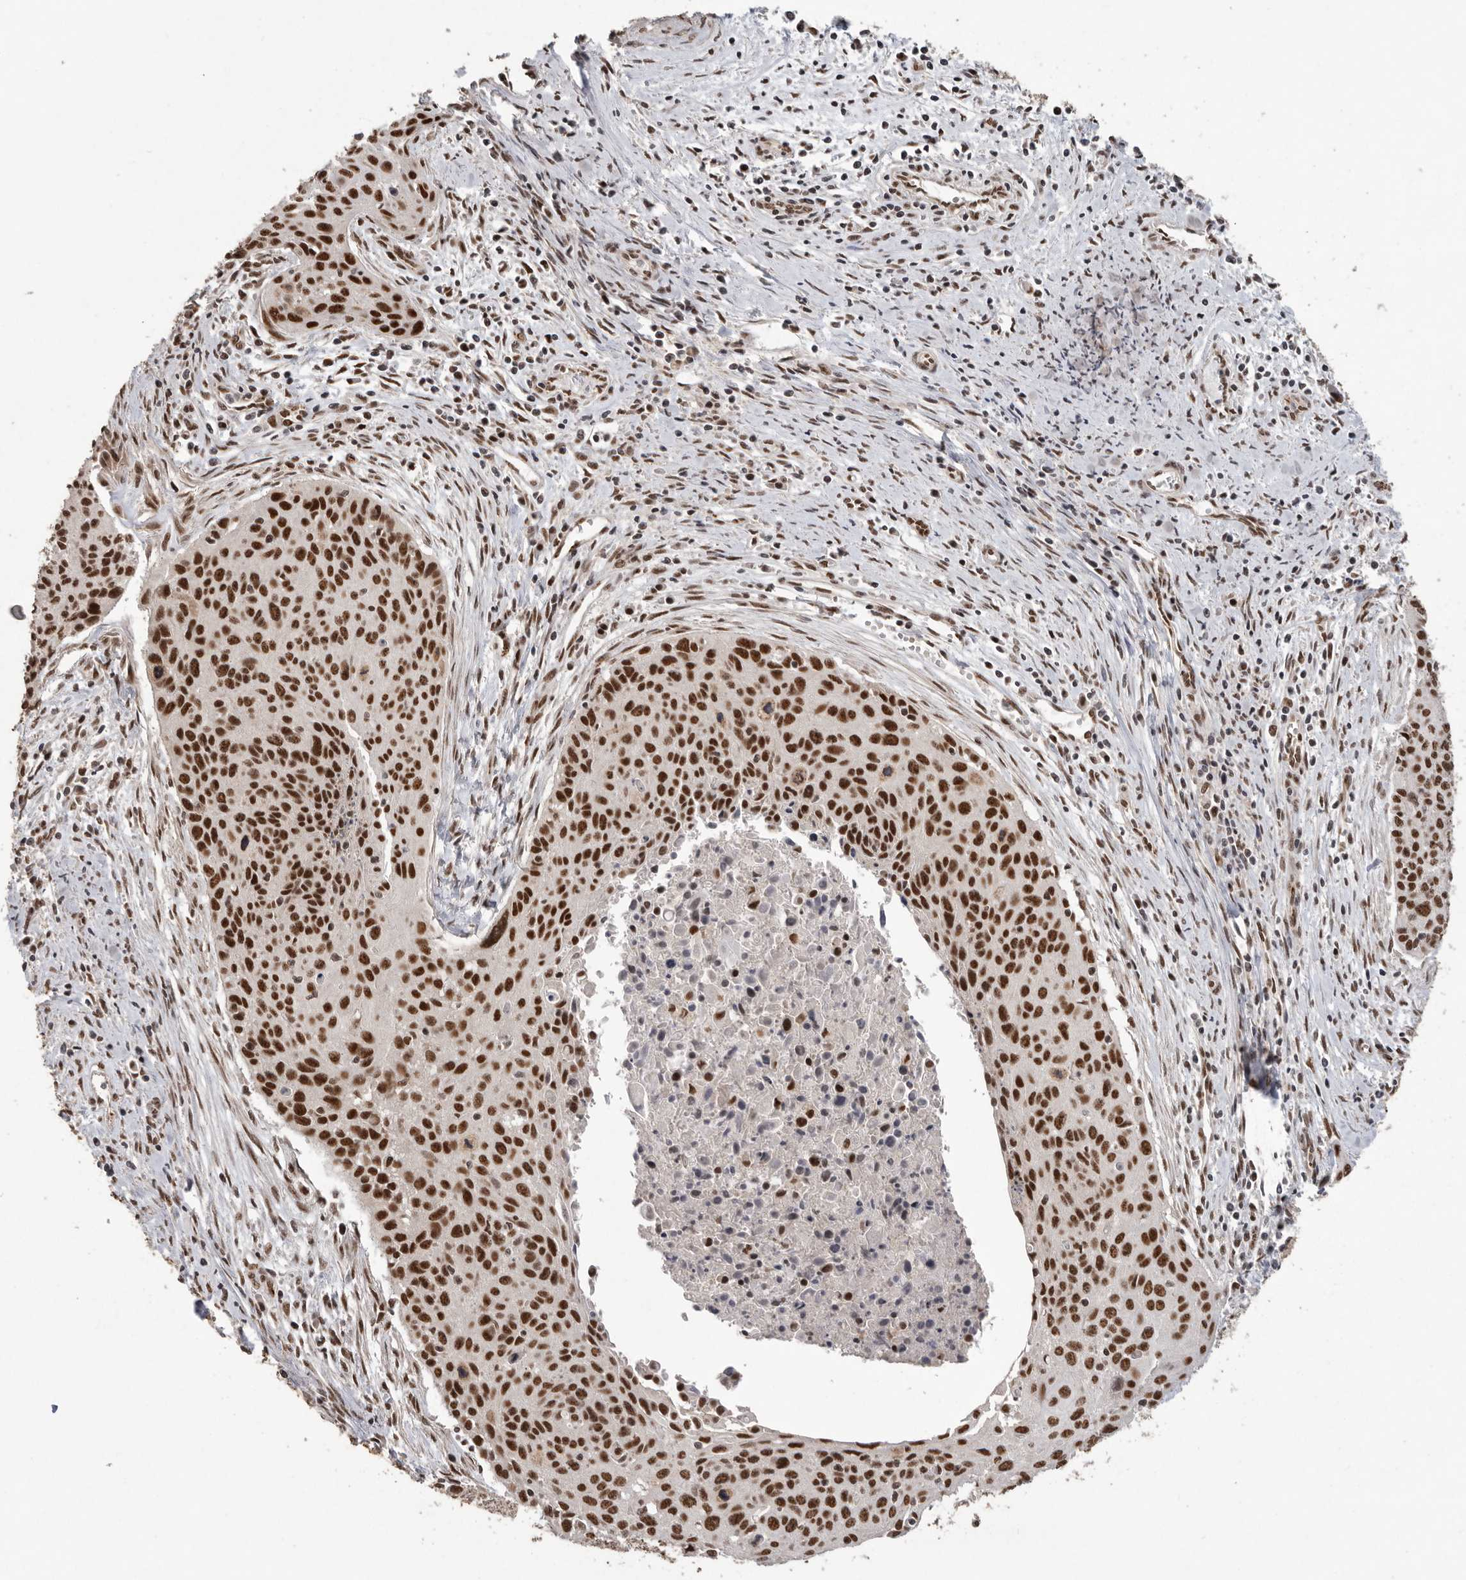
{"staining": {"intensity": "strong", "quantity": ">75%", "location": "nuclear"}, "tissue": "cervical cancer", "cell_type": "Tumor cells", "image_type": "cancer", "snomed": [{"axis": "morphology", "description": "Squamous cell carcinoma, NOS"}, {"axis": "topography", "description": "Cervix"}], "caption": "Immunohistochemical staining of squamous cell carcinoma (cervical) reveals strong nuclear protein staining in about >75% of tumor cells.", "gene": "PPP1R10", "patient": {"sex": "female", "age": 55}}